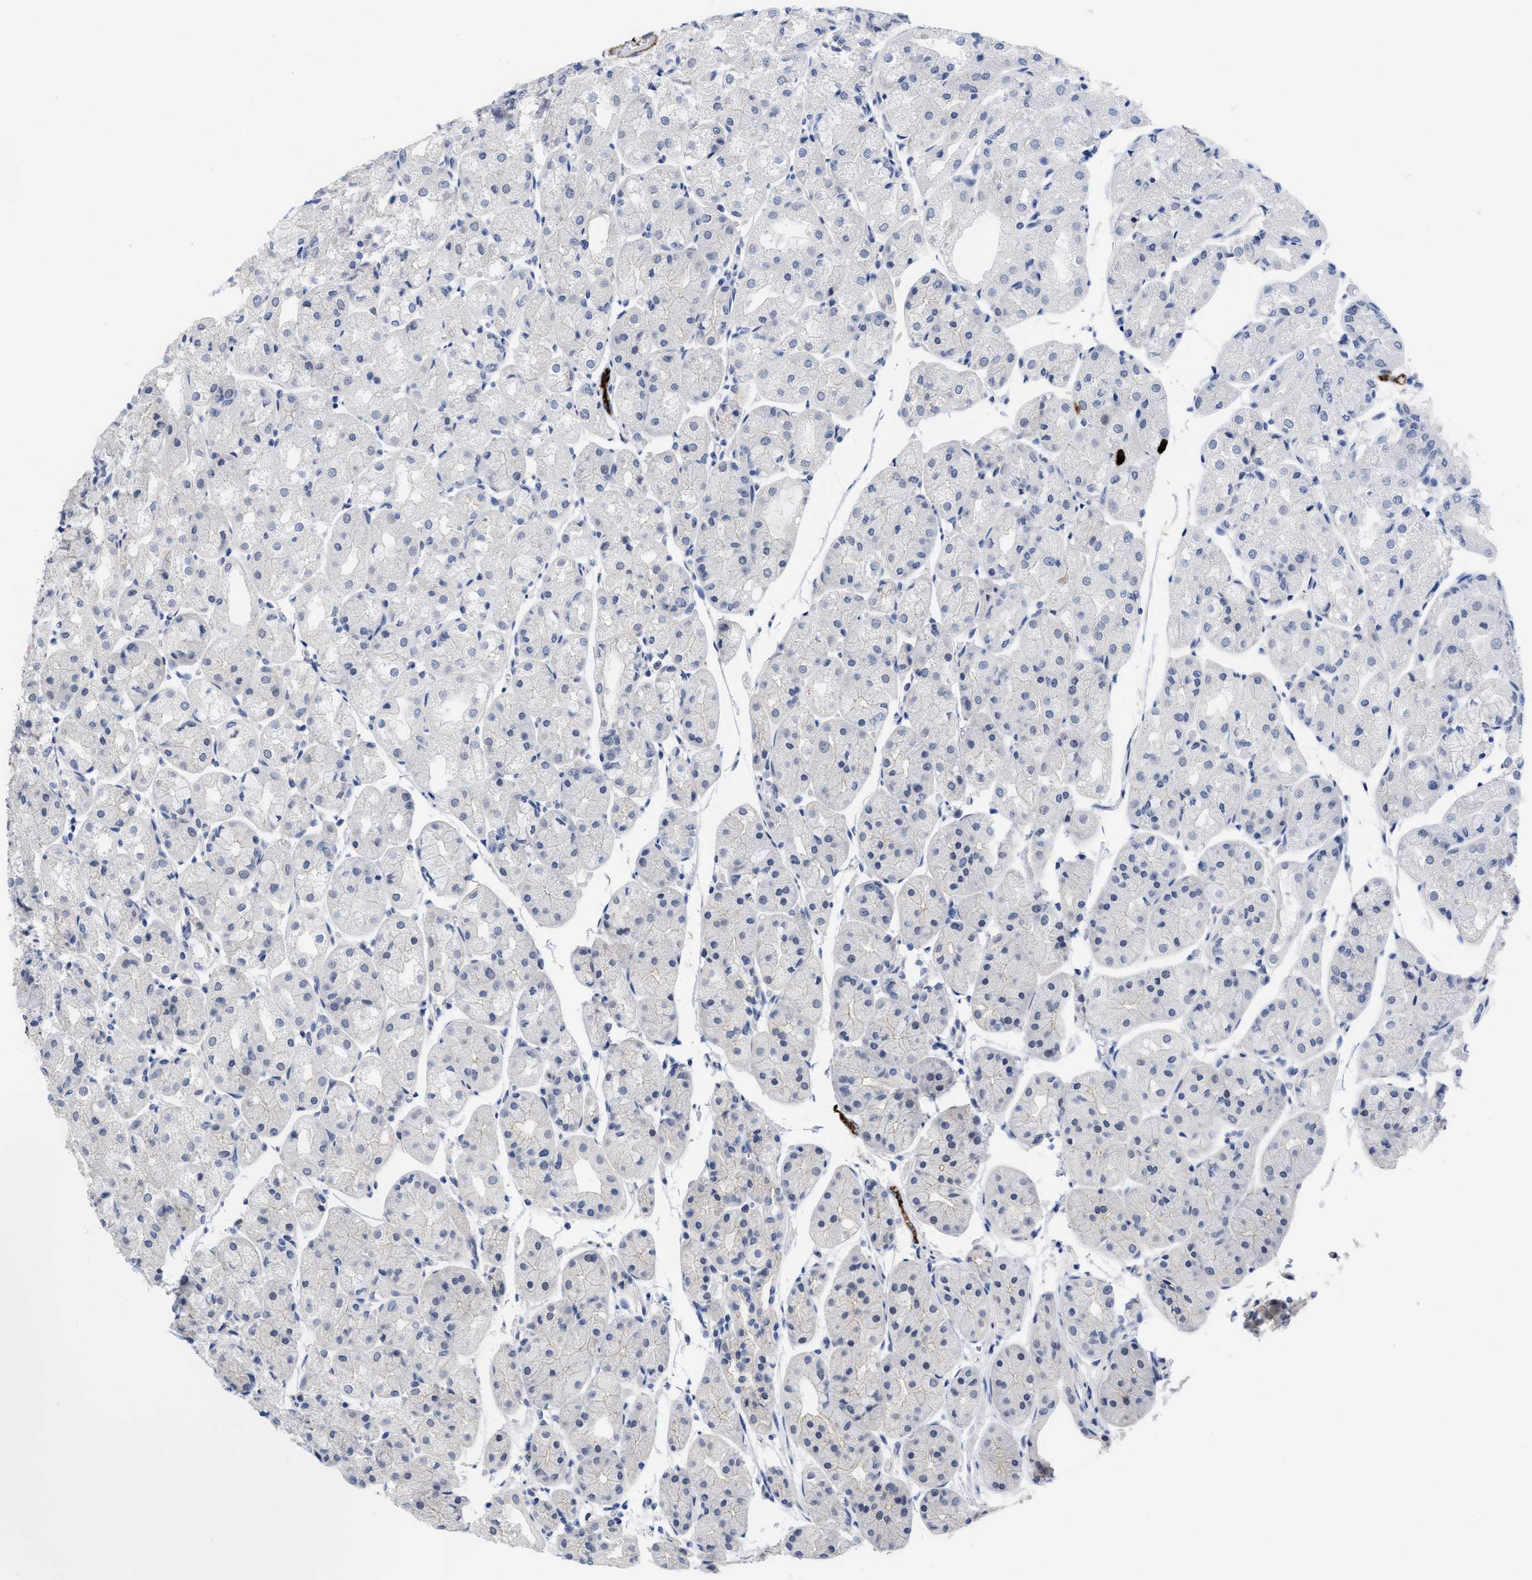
{"staining": {"intensity": "weak", "quantity": "<25%", "location": "cytoplasmic/membranous"}, "tissue": "stomach", "cell_type": "Glandular cells", "image_type": "normal", "snomed": [{"axis": "morphology", "description": "Normal tissue, NOS"}, {"axis": "topography", "description": "Stomach, upper"}], "caption": "Immunohistochemistry (IHC) histopathology image of benign human stomach stained for a protein (brown), which exhibits no expression in glandular cells. The staining was performed using DAB (3,3'-diaminobenzidine) to visualize the protein expression in brown, while the nuclei were stained in blue with hematoxylin (Magnification: 20x).", "gene": "ACKR1", "patient": {"sex": "male", "age": 72}}